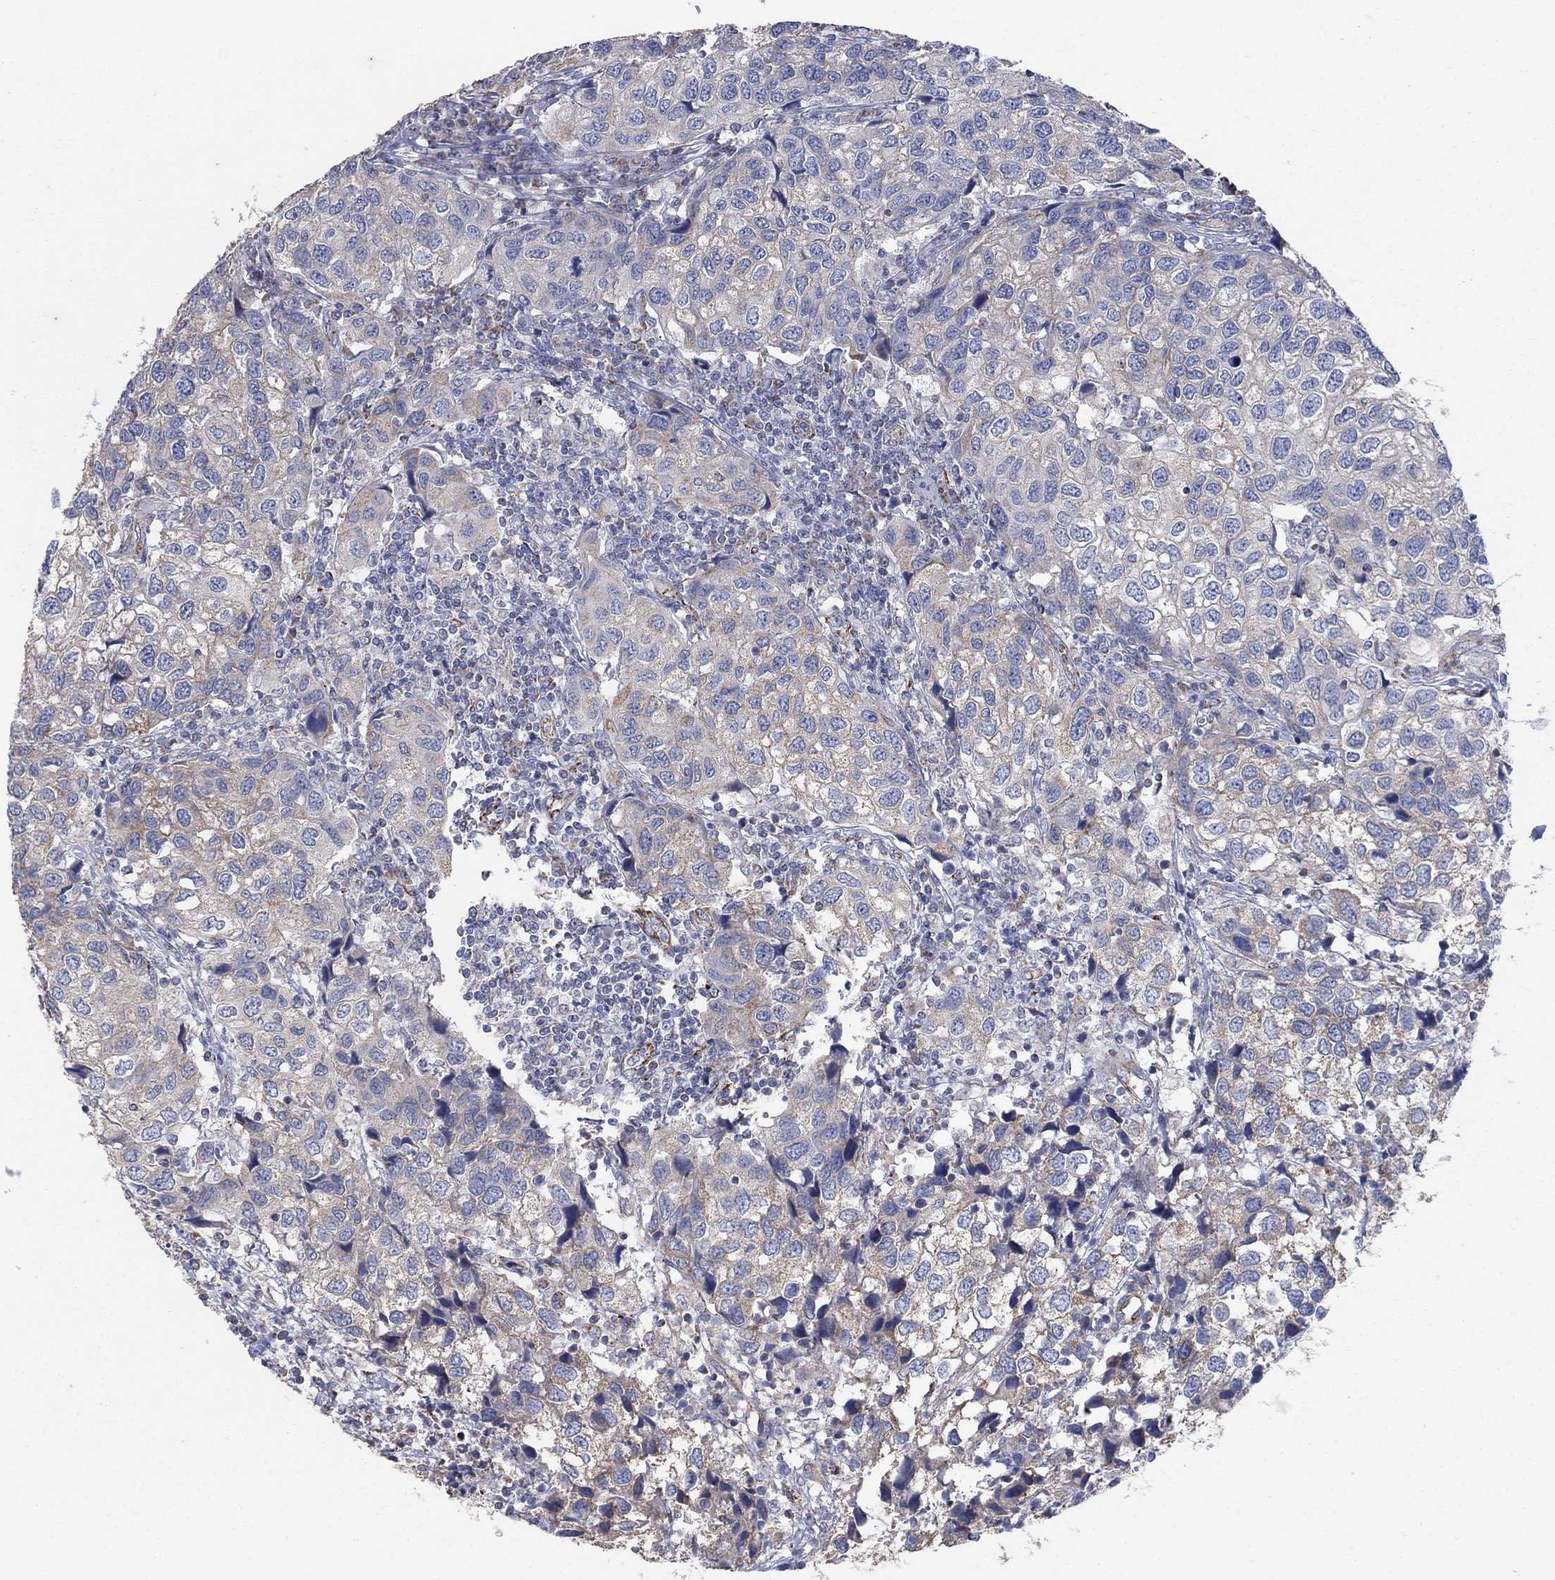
{"staining": {"intensity": "weak", "quantity": "25%-75%", "location": "cytoplasmic/membranous"}, "tissue": "urothelial cancer", "cell_type": "Tumor cells", "image_type": "cancer", "snomed": [{"axis": "morphology", "description": "Urothelial carcinoma, High grade"}, {"axis": "topography", "description": "Urinary bladder"}], "caption": "An immunohistochemistry (IHC) photomicrograph of tumor tissue is shown. Protein staining in brown highlights weak cytoplasmic/membranous positivity in urothelial carcinoma (high-grade) within tumor cells.", "gene": "PNPLA2", "patient": {"sex": "male", "age": 79}}